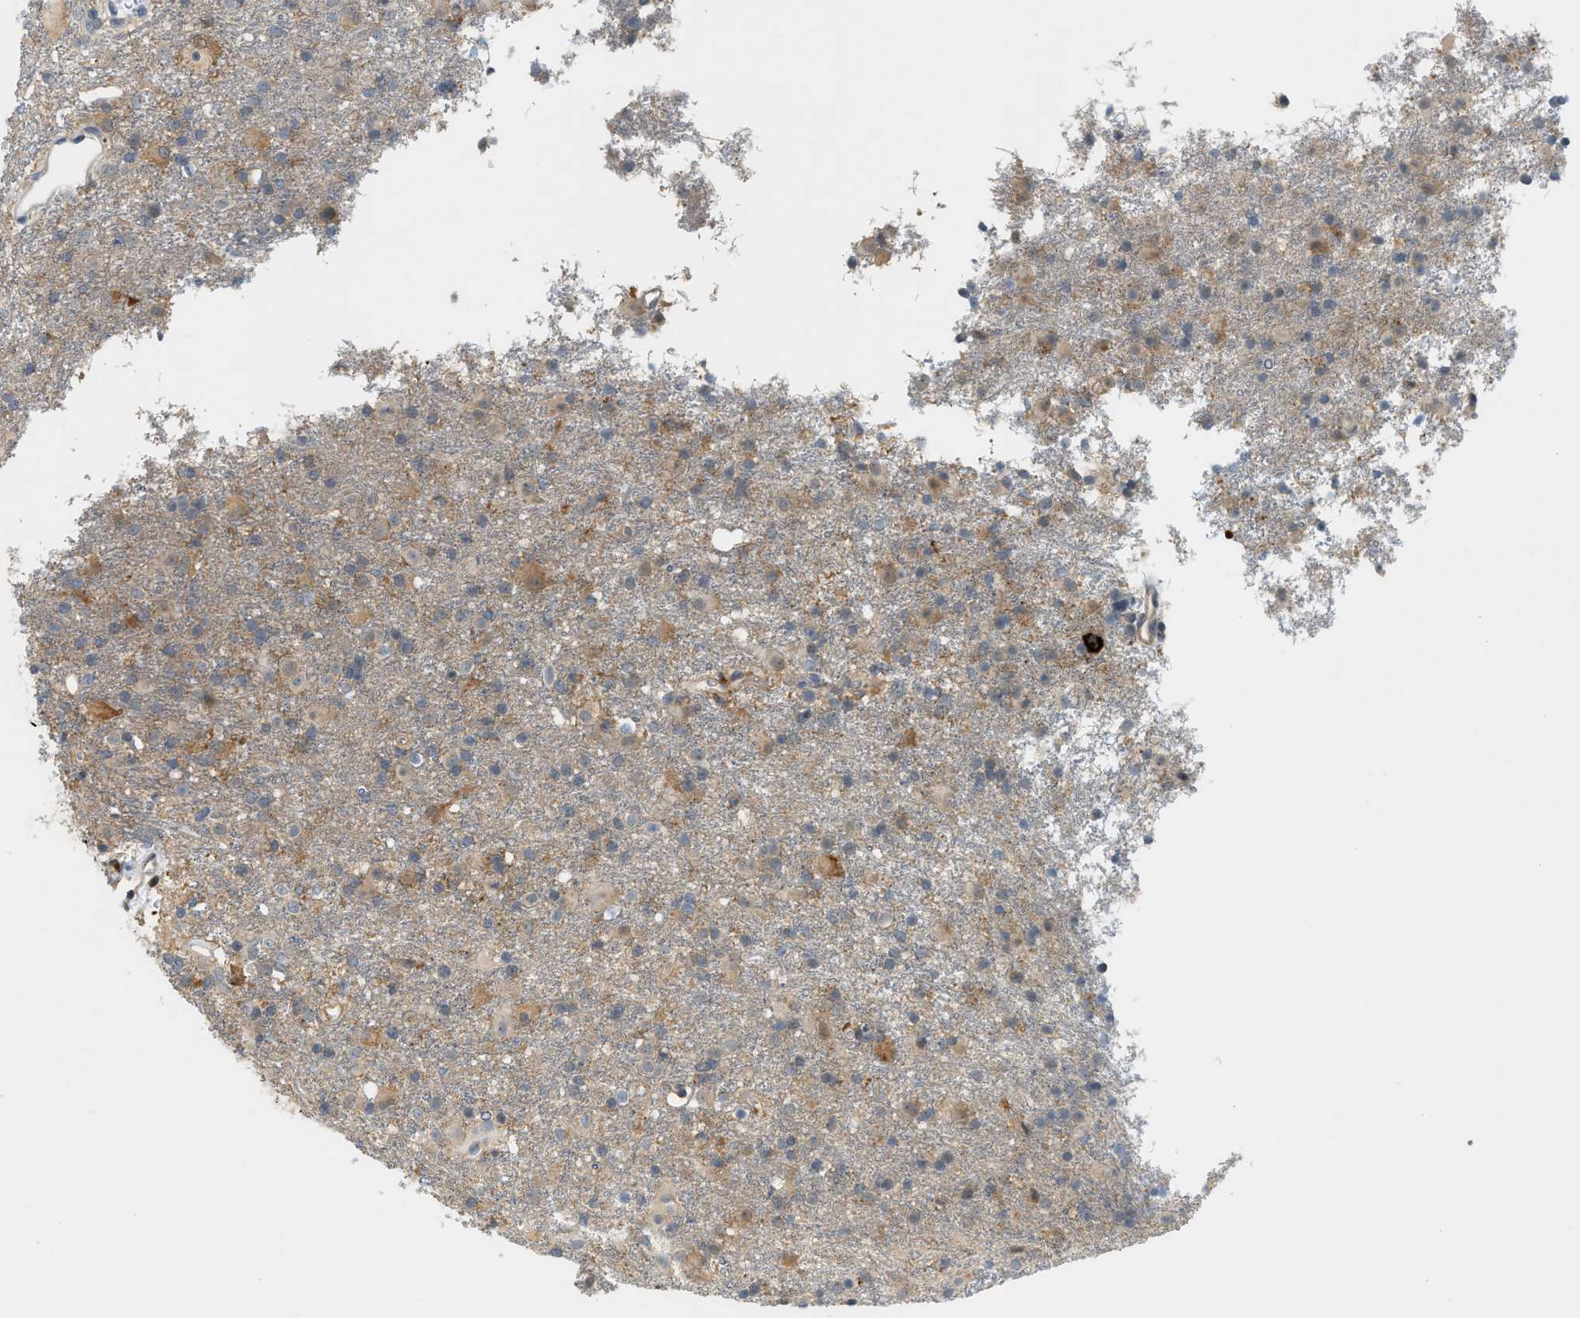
{"staining": {"intensity": "weak", "quantity": ">75%", "location": "cytoplasmic/membranous"}, "tissue": "glioma", "cell_type": "Tumor cells", "image_type": "cancer", "snomed": [{"axis": "morphology", "description": "Glioma, malignant, Low grade"}, {"axis": "topography", "description": "Brain"}], "caption": "Protein staining displays weak cytoplasmic/membranous expression in approximately >75% of tumor cells in malignant low-grade glioma.", "gene": "PDCL3", "patient": {"sex": "male", "age": 65}}